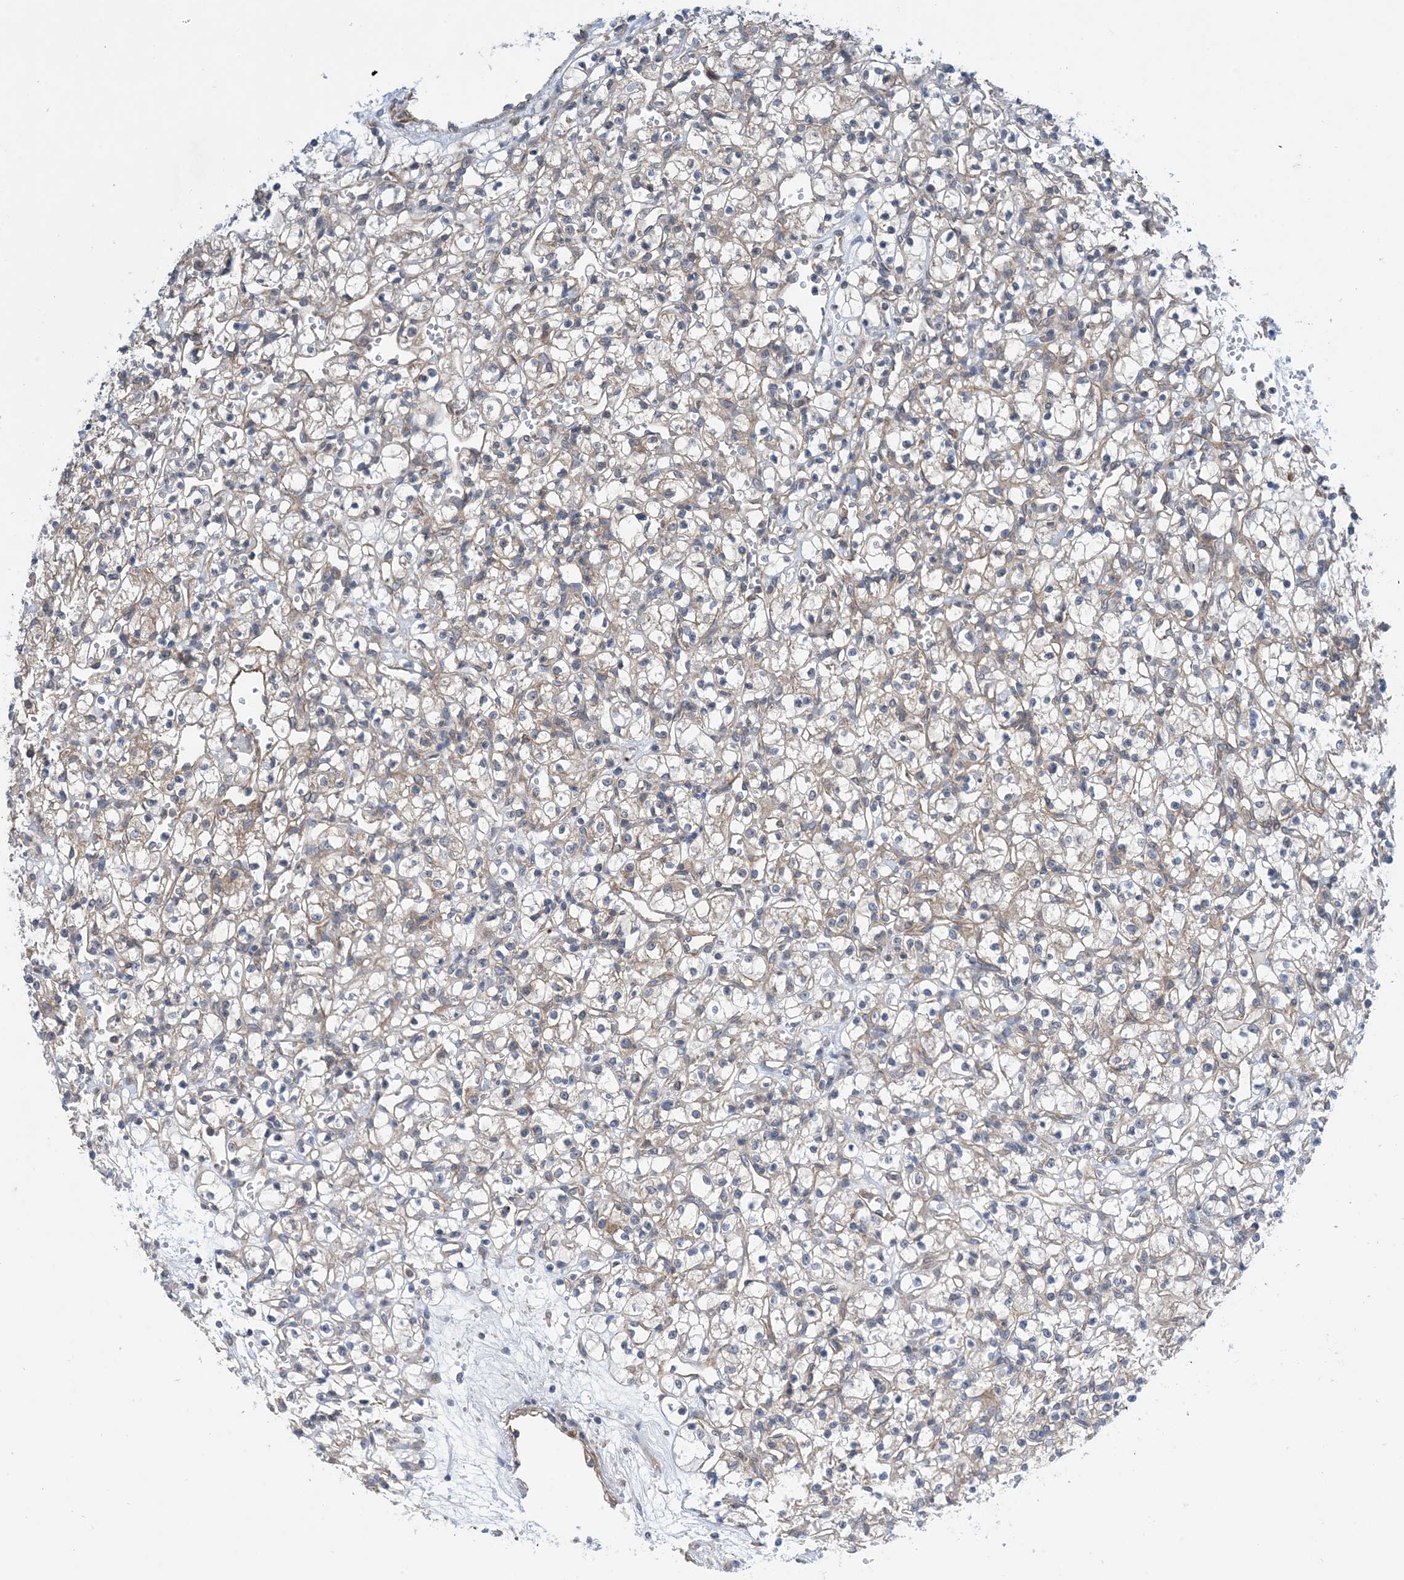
{"staining": {"intensity": "weak", "quantity": "25%-75%", "location": "cytoplasmic/membranous"}, "tissue": "renal cancer", "cell_type": "Tumor cells", "image_type": "cancer", "snomed": [{"axis": "morphology", "description": "Adenocarcinoma, NOS"}, {"axis": "topography", "description": "Kidney"}], "caption": "This is an image of immunohistochemistry (IHC) staining of renal adenocarcinoma, which shows weak expression in the cytoplasmic/membranous of tumor cells.", "gene": "EHBP1", "patient": {"sex": "female", "age": 59}}